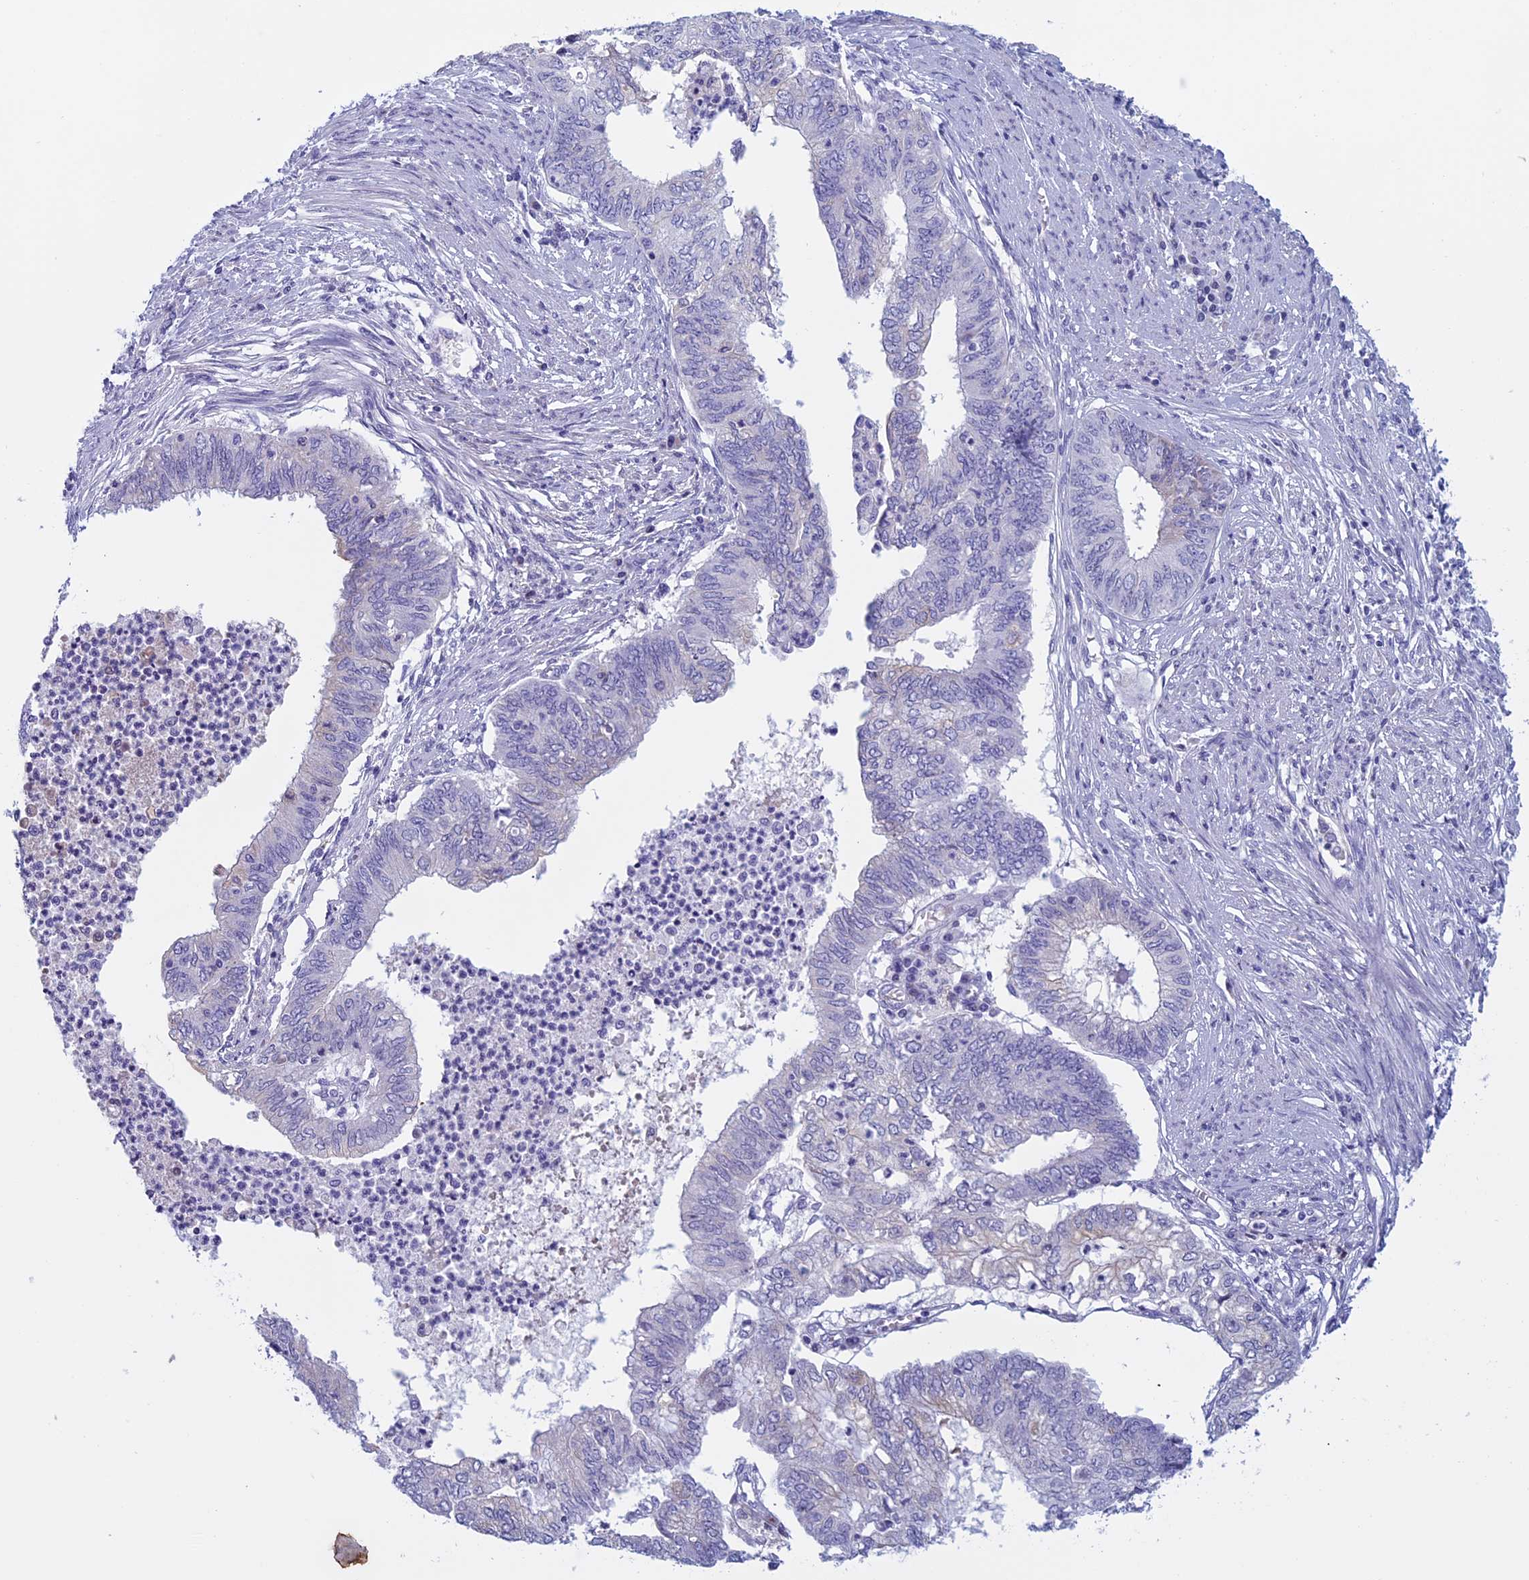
{"staining": {"intensity": "negative", "quantity": "none", "location": "none"}, "tissue": "endometrial cancer", "cell_type": "Tumor cells", "image_type": "cancer", "snomed": [{"axis": "morphology", "description": "Adenocarcinoma, NOS"}, {"axis": "topography", "description": "Endometrium"}], "caption": "Histopathology image shows no protein positivity in tumor cells of endometrial cancer tissue.", "gene": "ANGPTL2", "patient": {"sex": "female", "age": 68}}